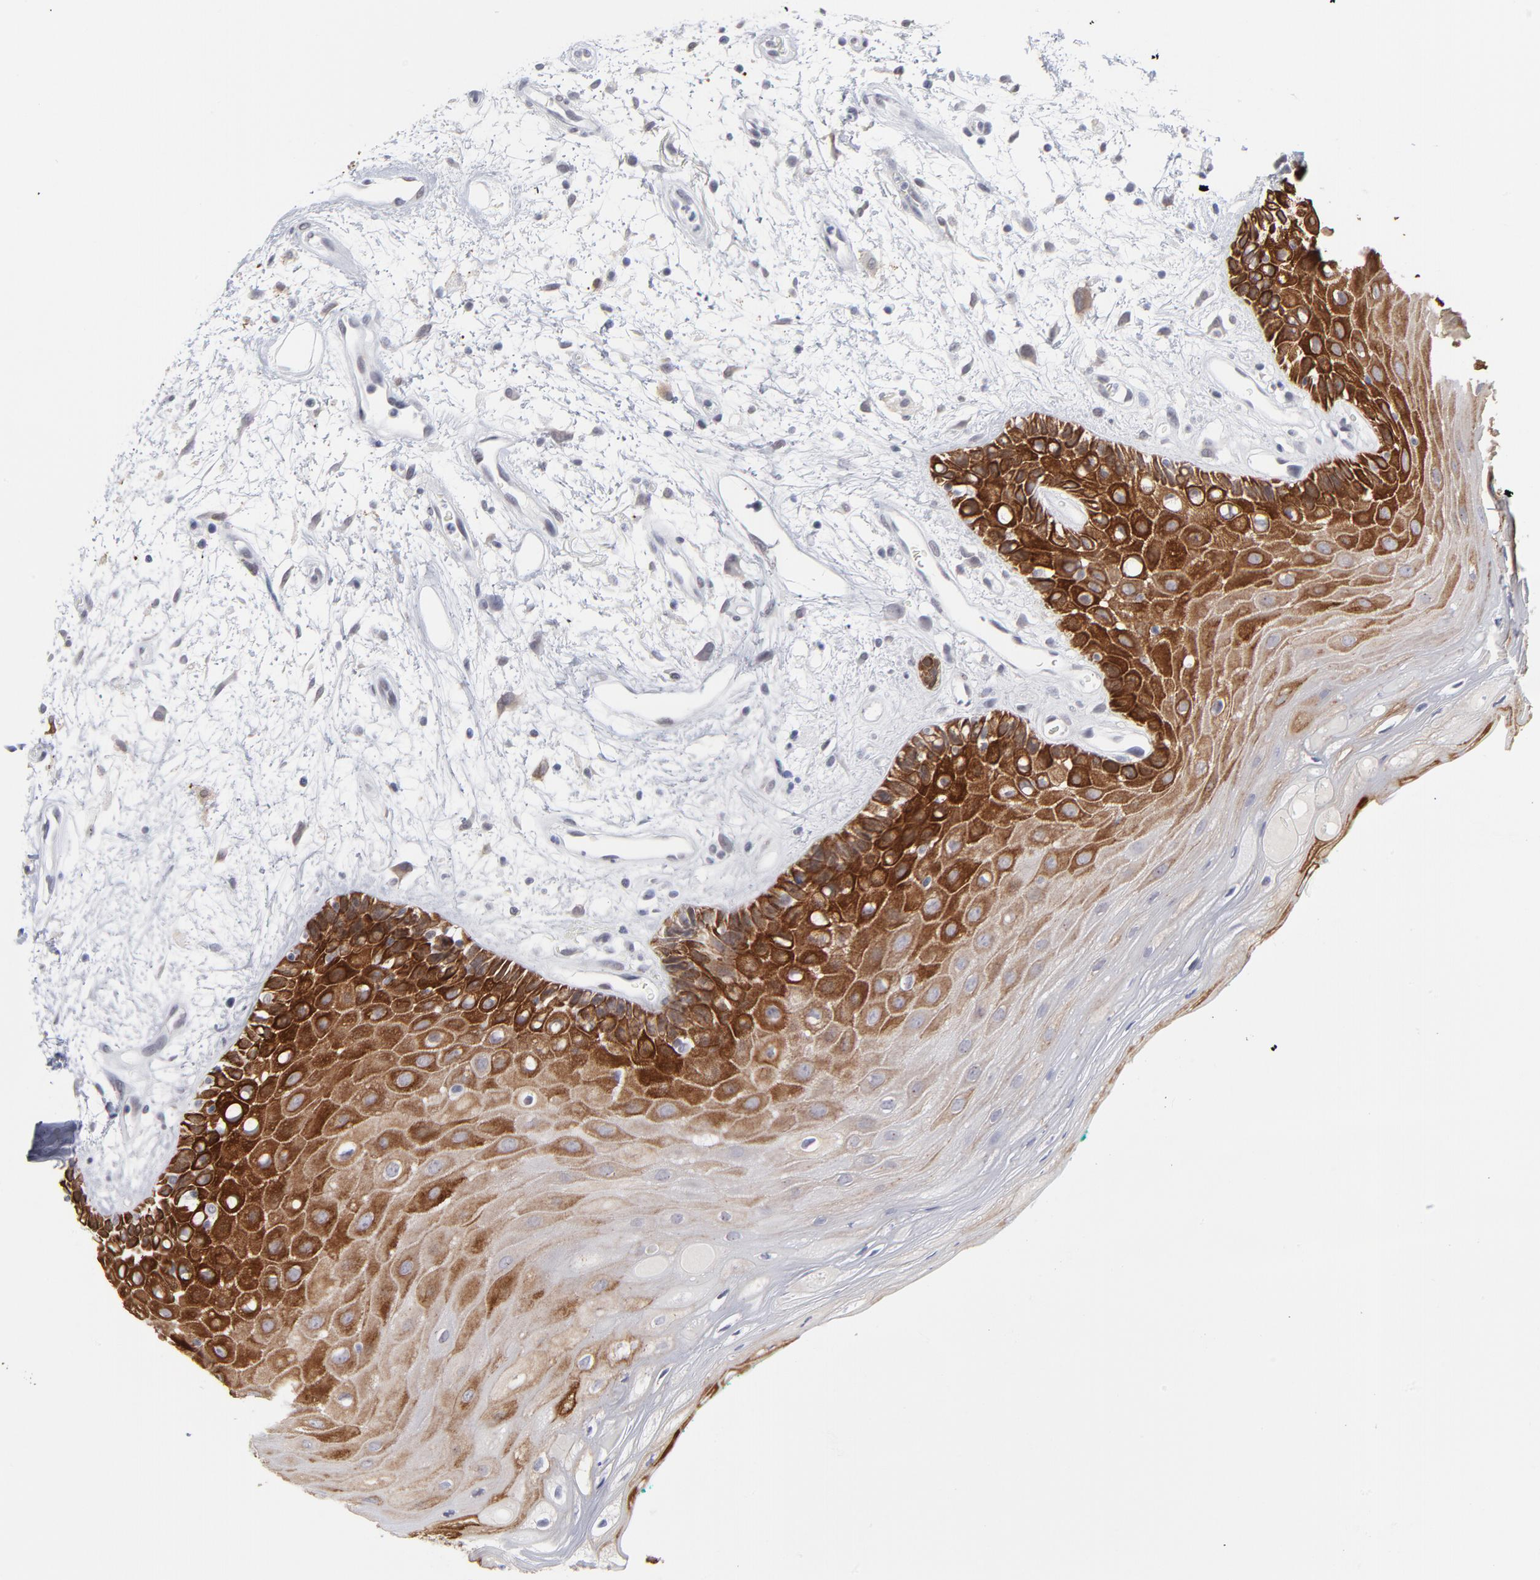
{"staining": {"intensity": "strong", "quantity": "<25%", "location": "cytoplasmic/membranous"}, "tissue": "oral mucosa", "cell_type": "Squamous epithelial cells", "image_type": "normal", "snomed": [{"axis": "morphology", "description": "Normal tissue, NOS"}, {"axis": "morphology", "description": "Squamous cell carcinoma, NOS"}, {"axis": "topography", "description": "Skeletal muscle"}, {"axis": "topography", "description": "Oral tissue"}, {"axis": "topography", "description": "Head-Neck"}], "caption": "Approximately <25% of squamous epithelial cells in benign human oral mucosa reveal strong cytoplasmic/membranous protein staining as visualized by brown immunohistochemical staining.", "gene": "CCR2", "patient": {"sex": "female", "age": 84}}